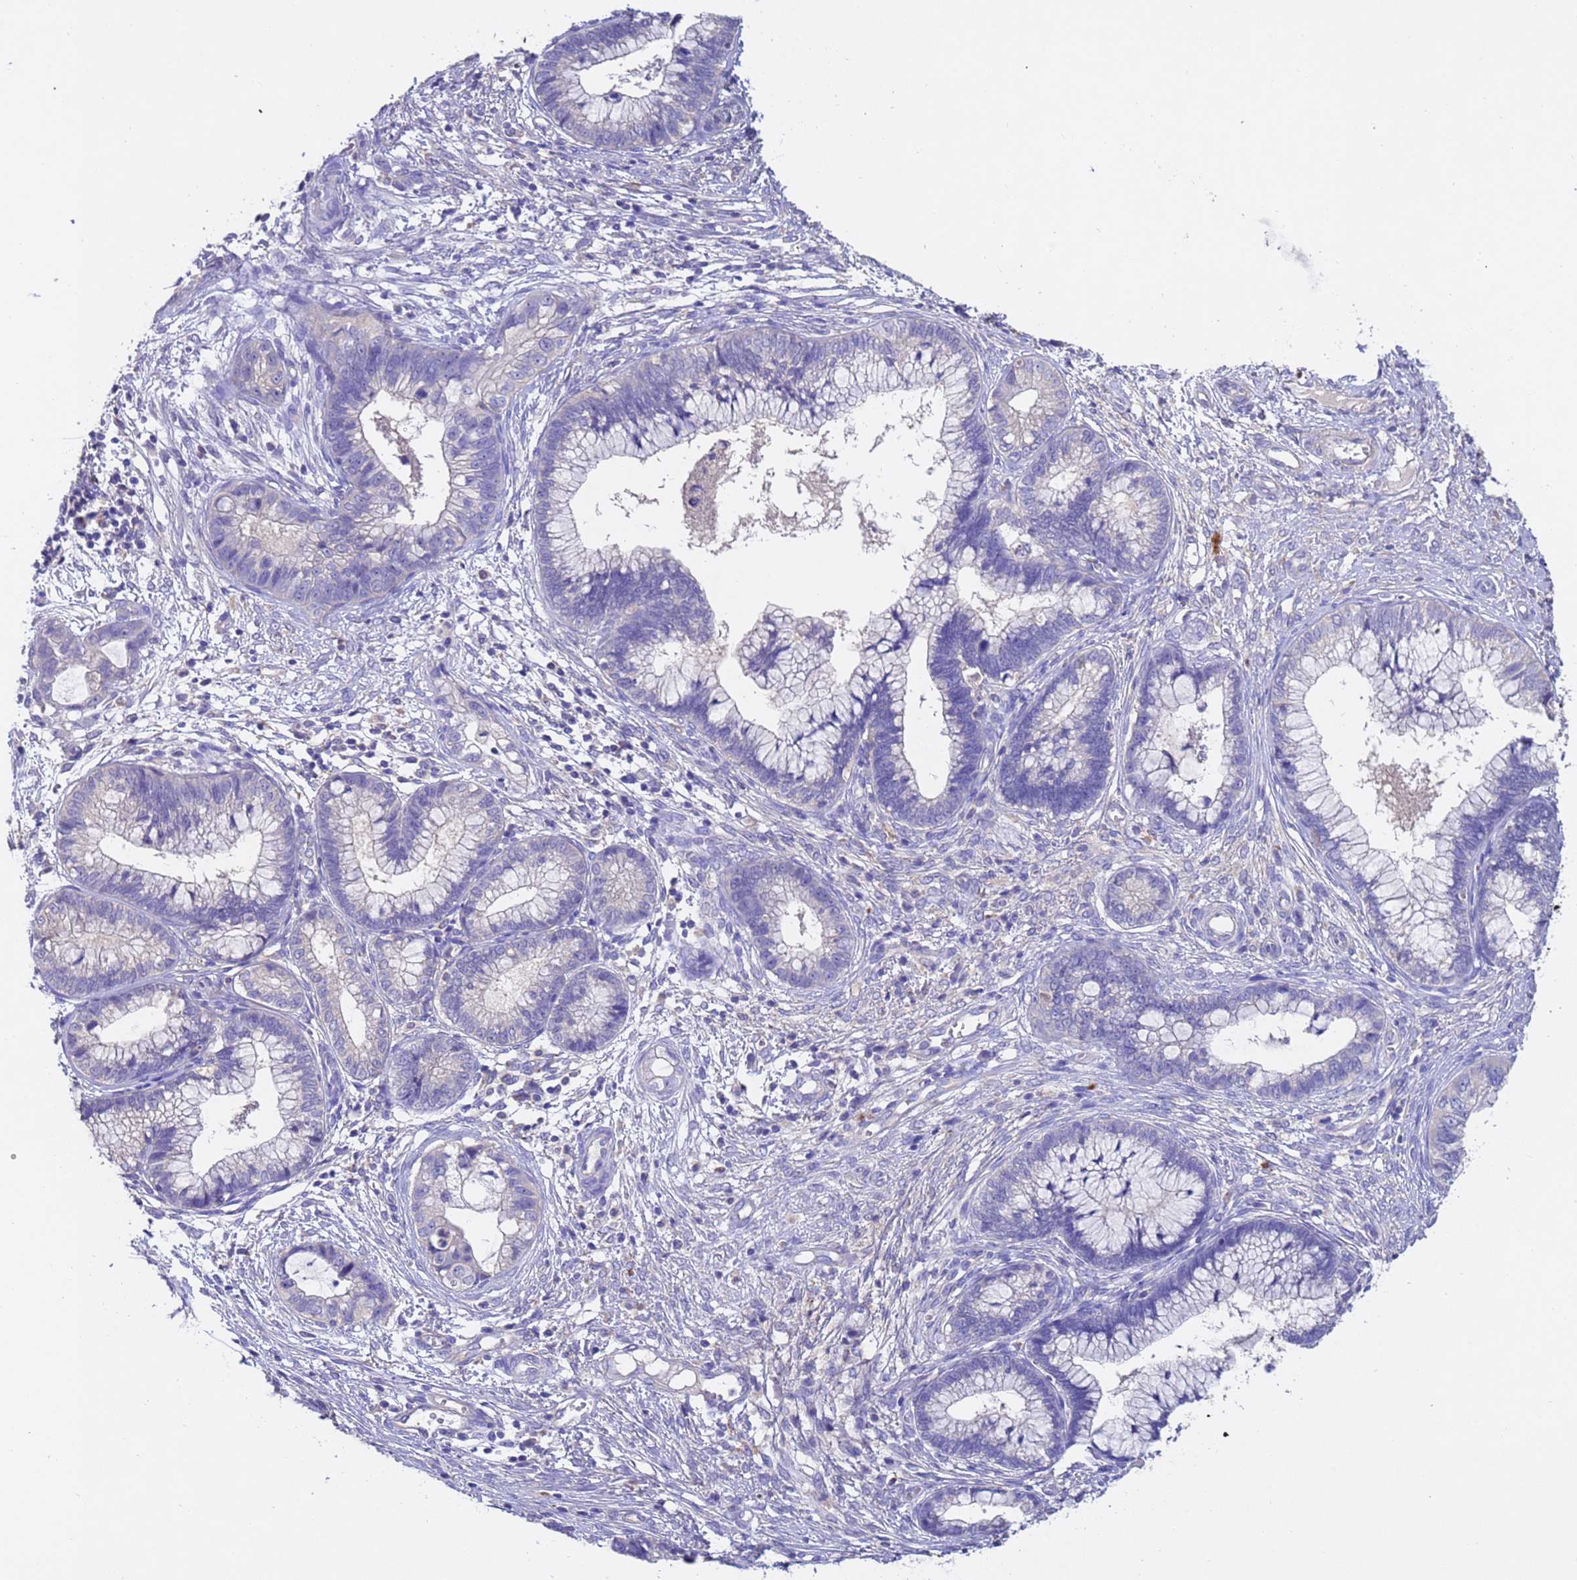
{"staining": {"intensity": "negative", "quantity": "none", "location": "none"}, "tissue": "cervical cancer", "cell_type": "Tumor cells", "image_type": "cancer", "snomed": [{"axis": "morphology", "description": "Adenocarcinoma, NOS"}, {"axis": "topography", "description": "Cervix"}], "caption": "Tumor cells show no significant protein staining in cervical adenocarcinoma.", "gene": "SRL", "patient": {"sex": "female", "age": 44}}